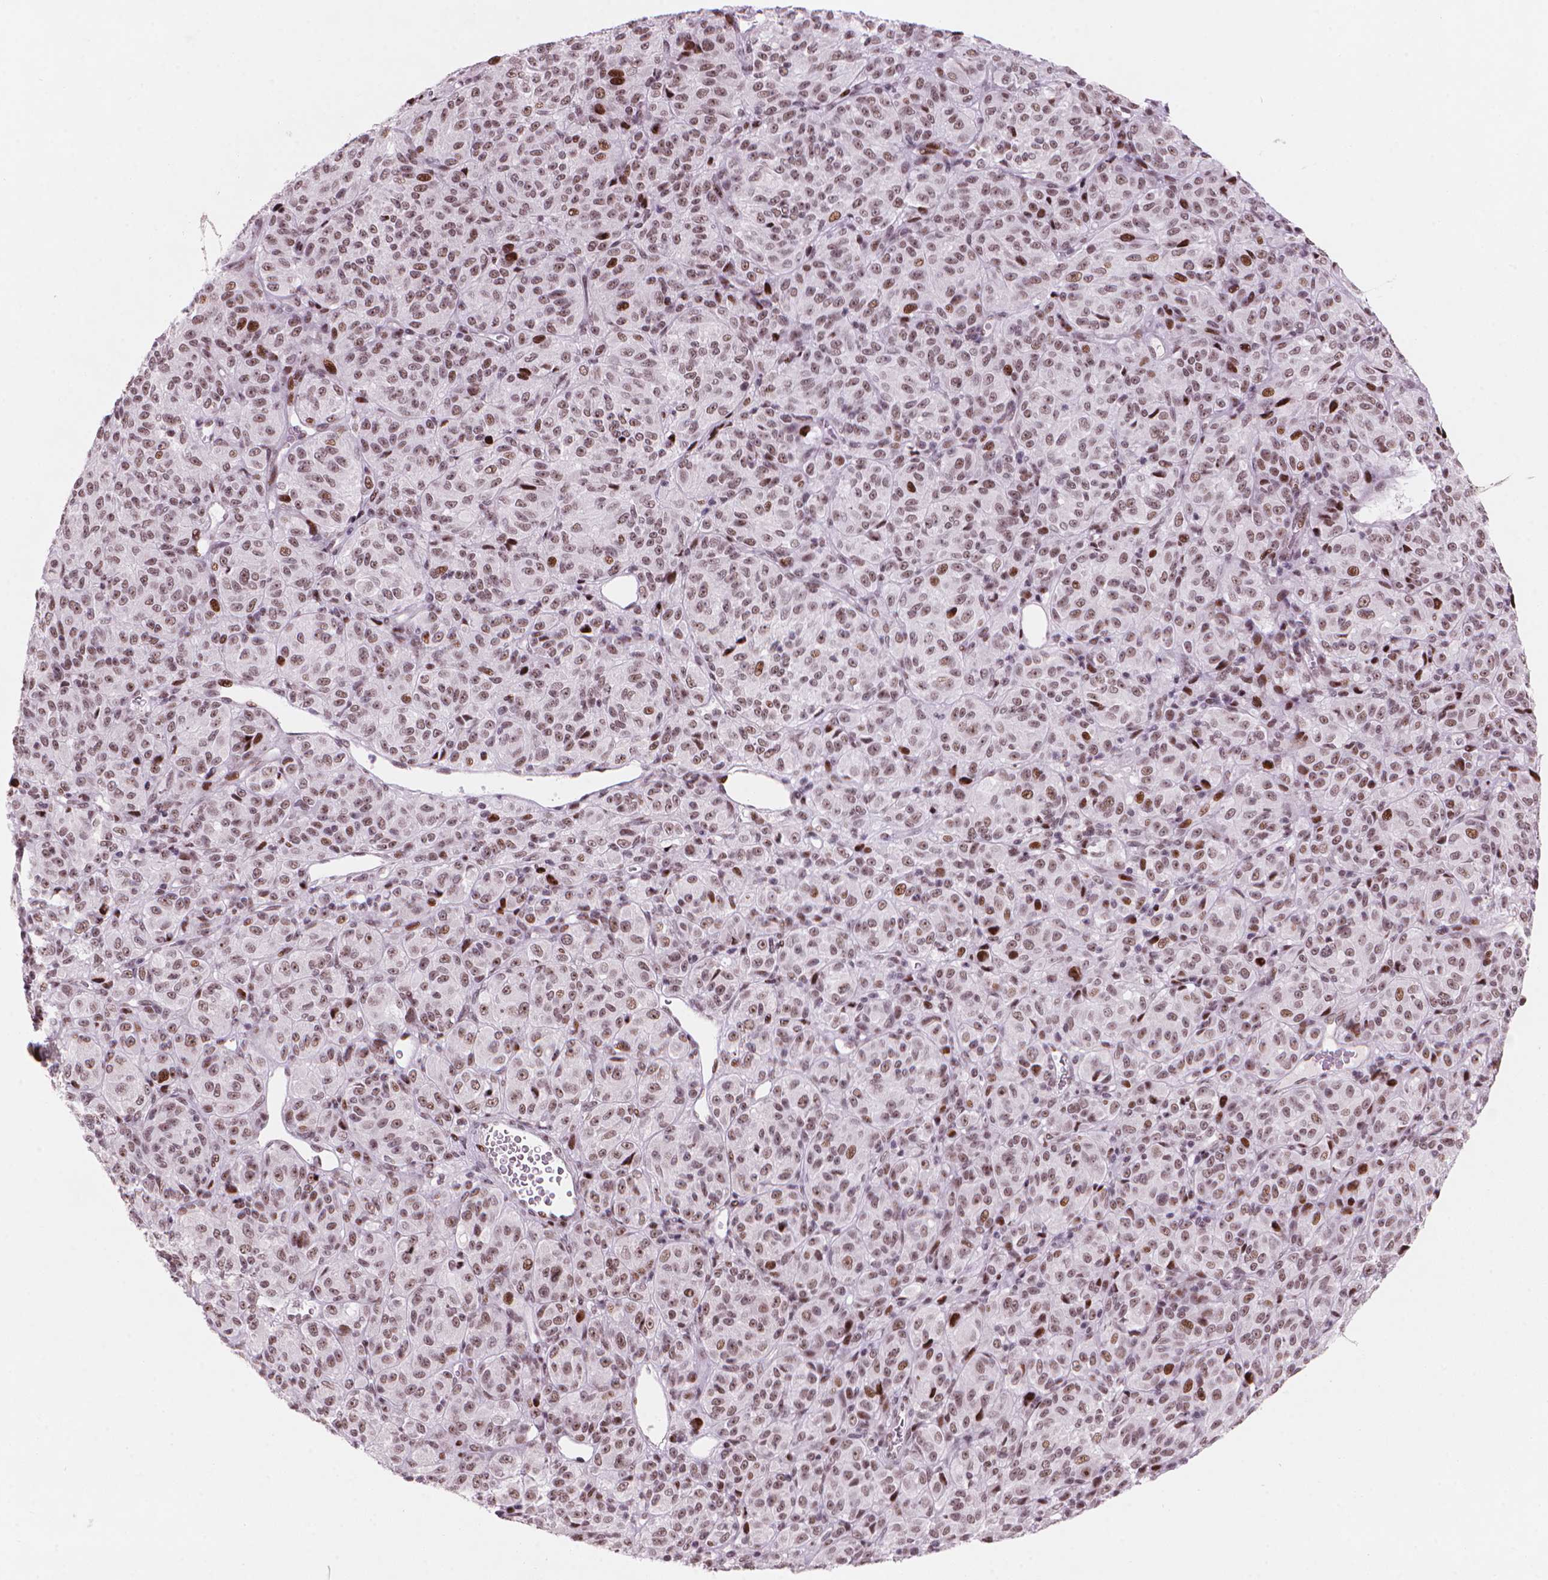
{"staining": {"intensity": "moderate", "quantity": ">75%", "location": "nuclear"}, "tissue": "melanoma", "cell_type": "Tumor cells", "image_type": "cancer", "snomed": [{"axis": "morphology", "description": "Malignant melanoma, Metastatic site"}, {"axis": "topography", "description": "Brain"}], "caption": "Human malignant melanoma (metastatic site) stained with a protein marker demonstrates moderate staining in tumor cells.", "gene": "HES7", "patient": {"sex": "female", "age": 56}}